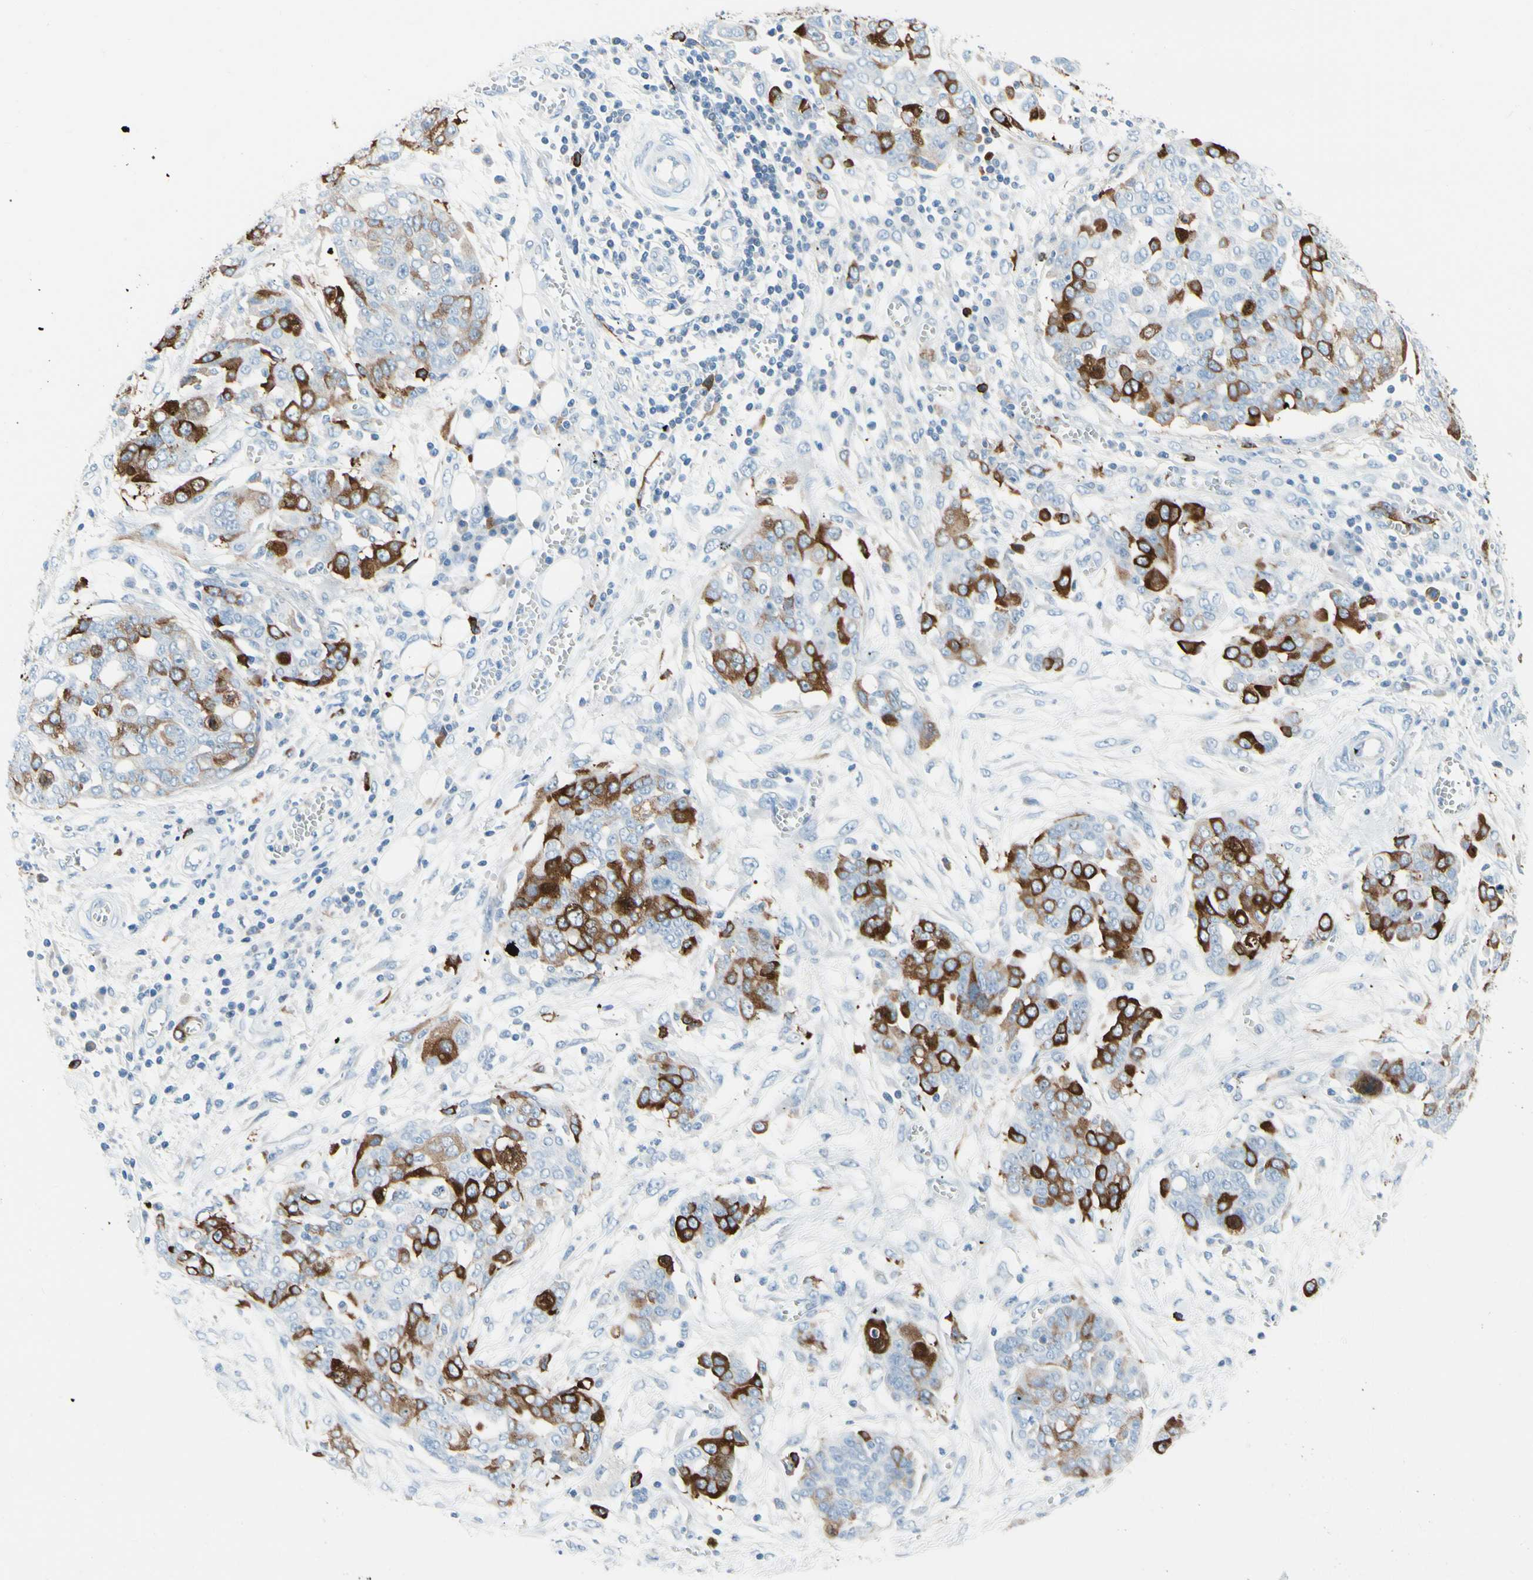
{"staining": {"intensity": "strong", "quantity": "25%-75%", "location": "cytoplasmic/membranous"}, "tissue": "ovarian cancer", "cell_type": "Tumor cells", "image_type": "cancer", "snomed": [{"axis": "morphology", "description": "Cystadenocarcinoma, serous, NOS"}, {"axis": "topography", "description": "Soft tissue"}, {"axis": "topography", "description": "Ovary"}], "caption": "An immunohistochemistry (IHC) micrograph of tumor tissue is shown. Protein staining in brown shows strong cytoplasmic/membranous positivity in ovarian cancer (serous cystadenocarcinoma) within tumor cells.", "gene": "TACC3", "patient": {"sex": "female", "age": 57}}